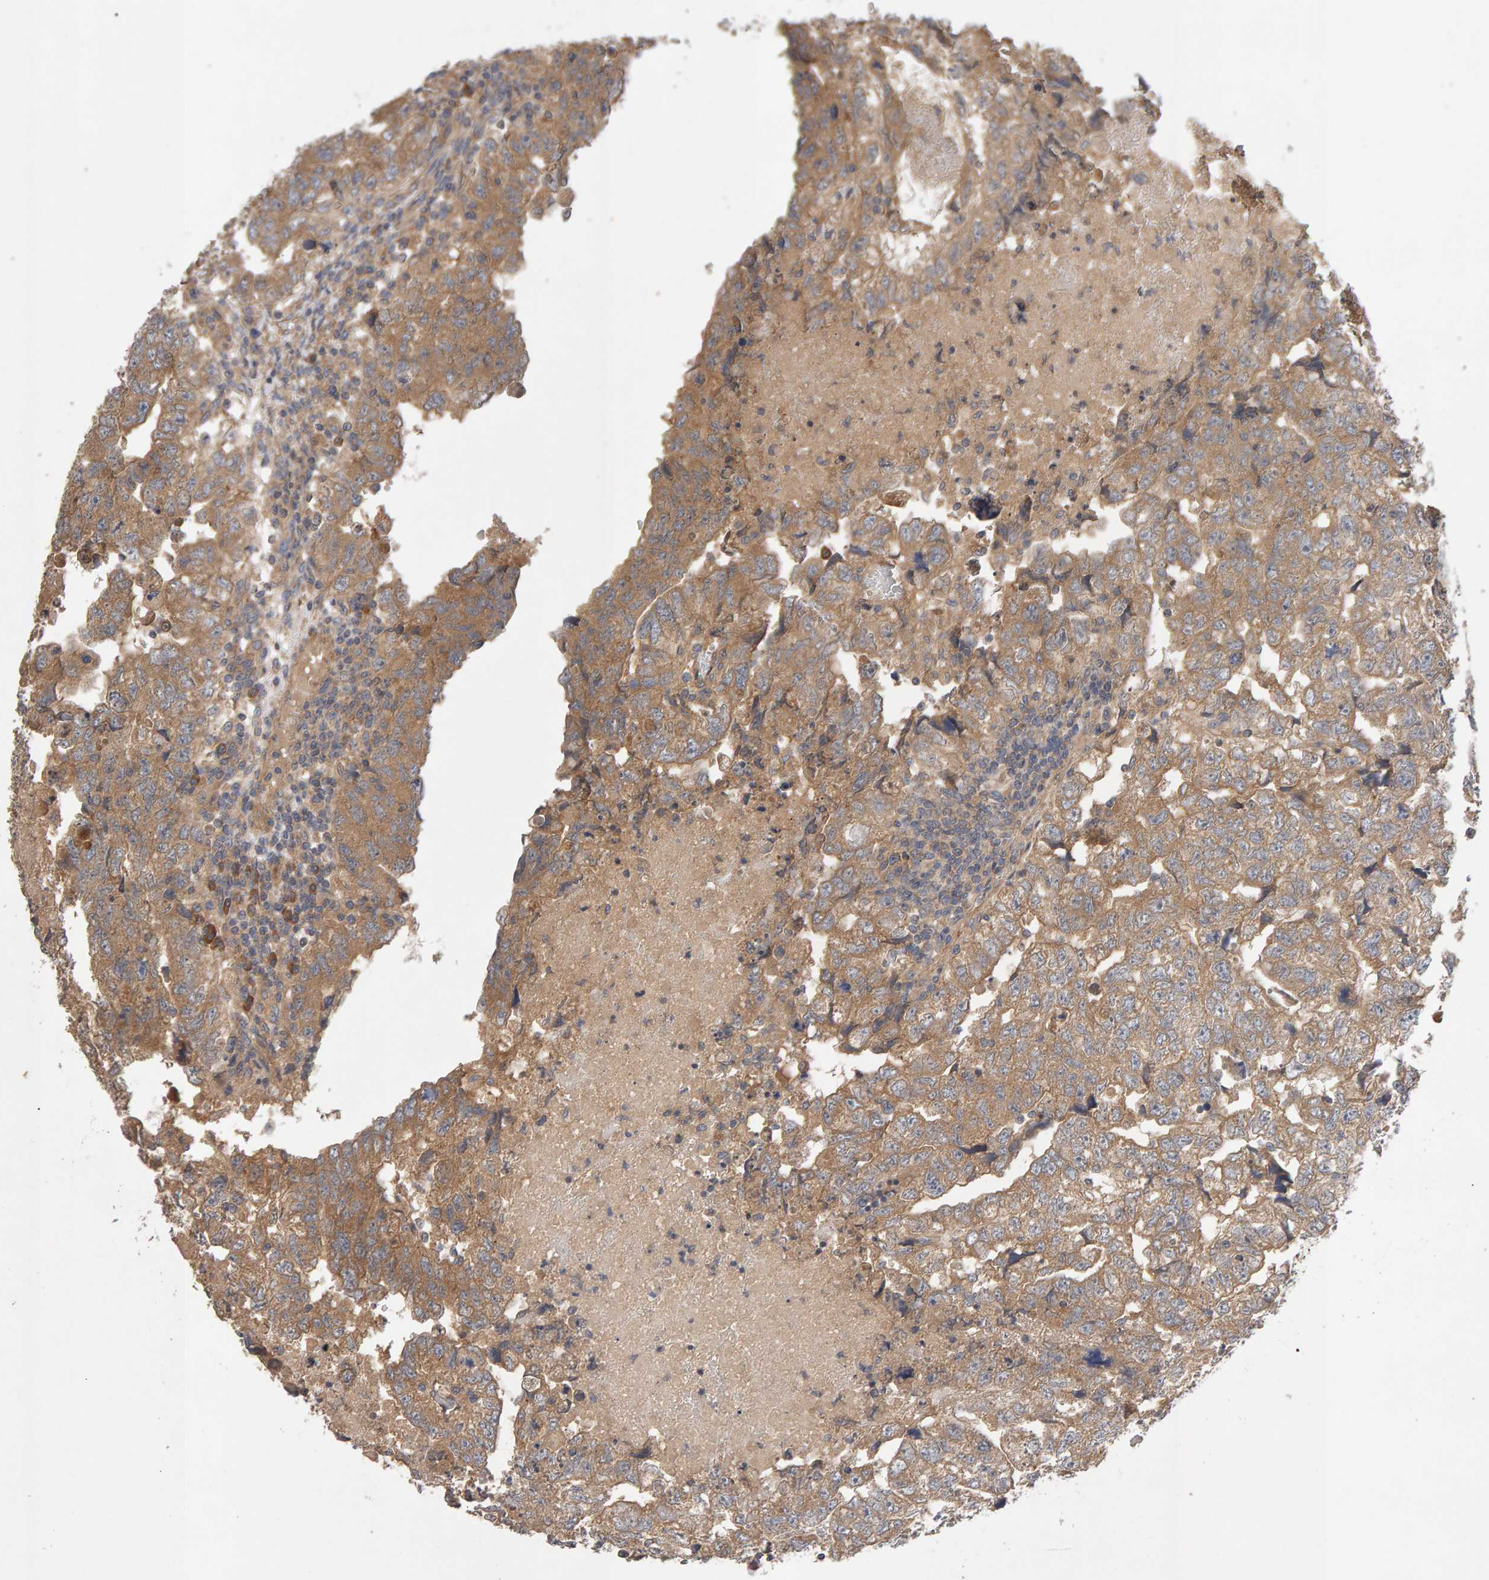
{"staining": {"intensity": "moderate", "quantity": ">75%", "location": "cytoplasmic/membranous"}, "tissue": "testis cancer", "cell_type": "Tumor cells", "image_type": "cancer", "snomed": [{"axis": "morphology", "description": "Carcinoma, Embryonal, NOS"}, {"axis": "topography", "description": "Testis"}], "caption": "Brown immunohistochemical staining in human testis cancer (embryonal carcinoma) demonstrates moderate cytoplasmic/membranous staining in approximately >75% of tumor cells.", "gene": "RNF19A", "patient": {"sex": "male", "age": 36}}